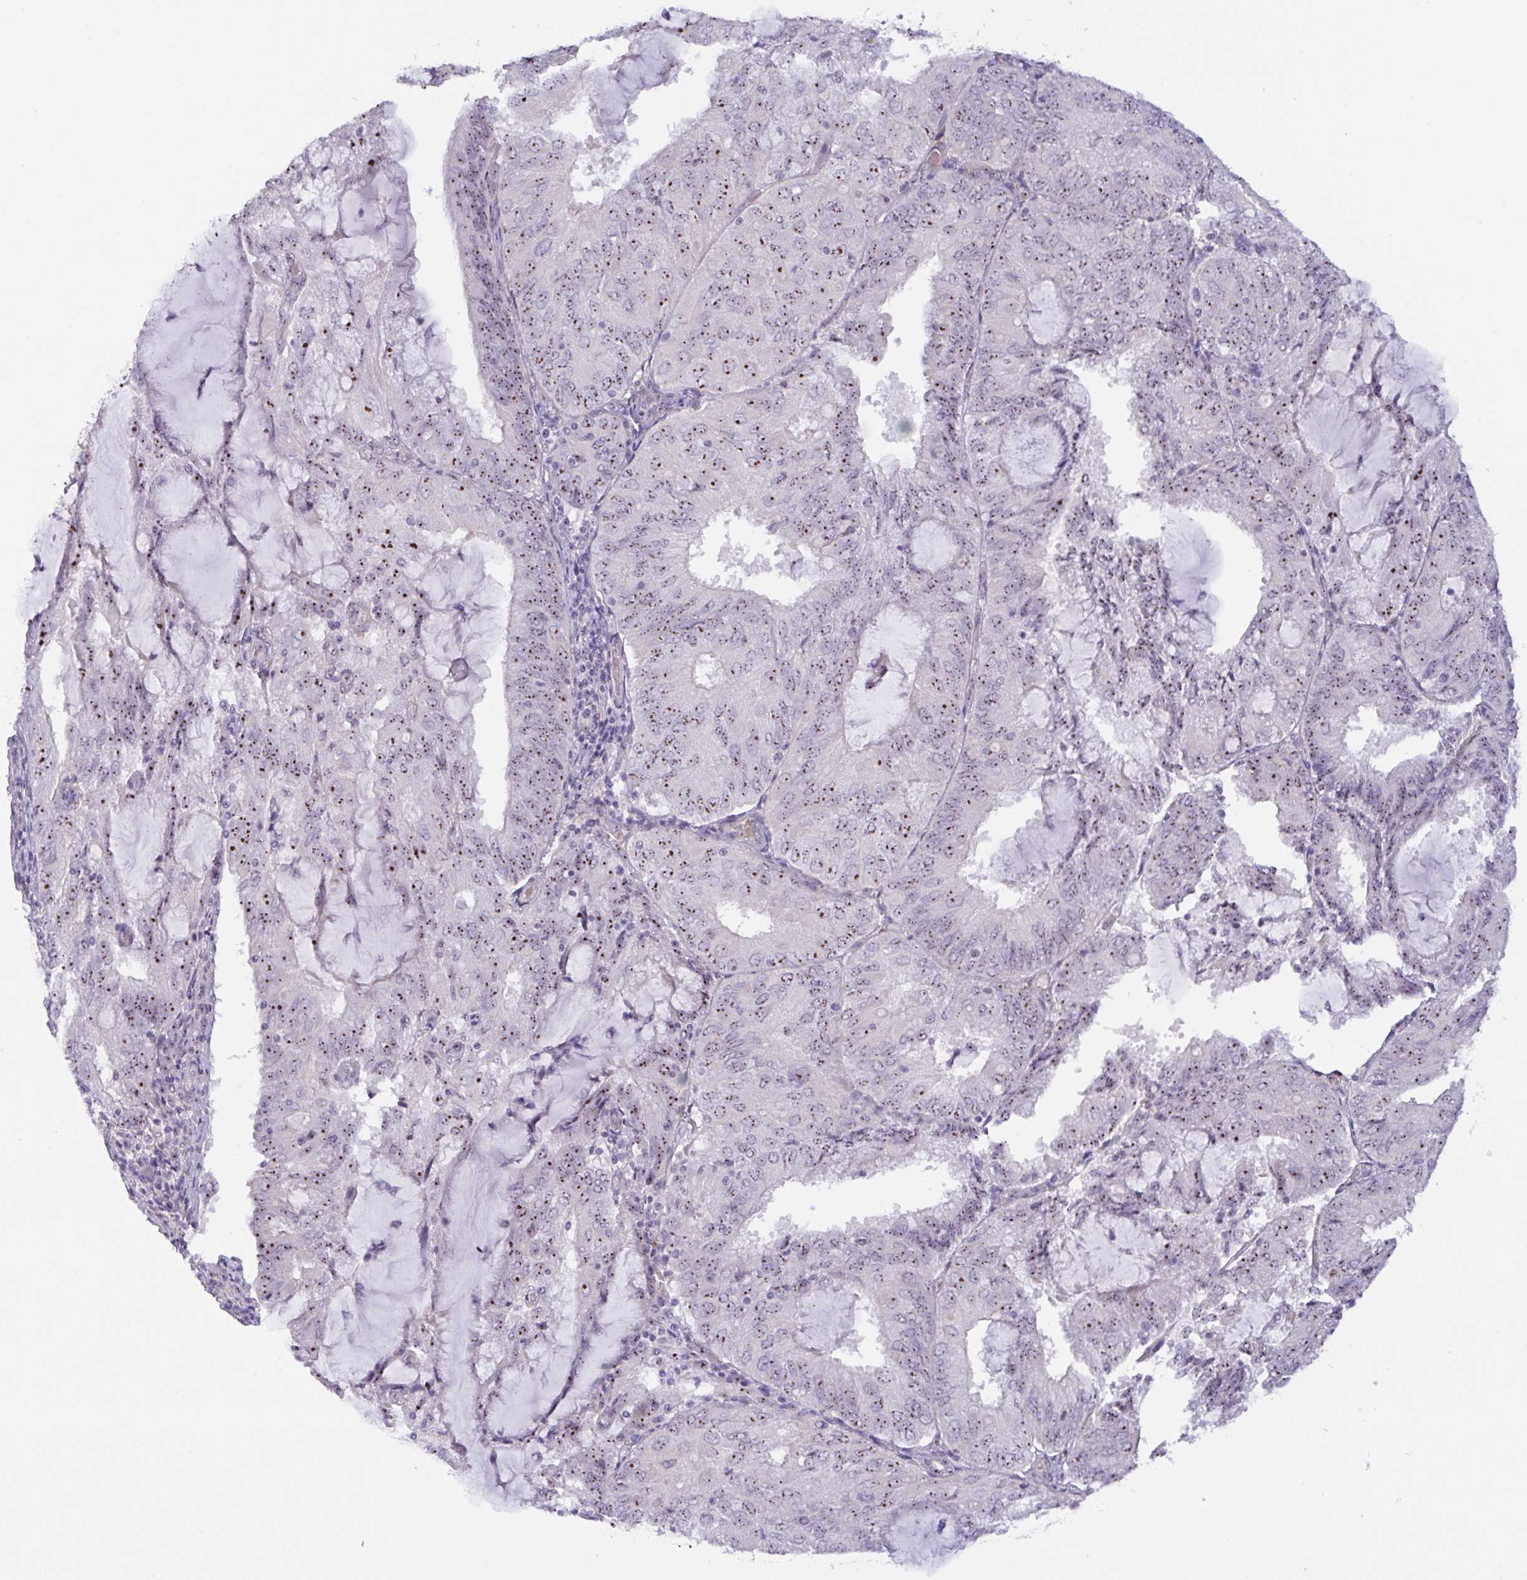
{"staining": {"intensity": "strong", "quantity": ">75%", "location": "nuclear"}, "tissue": "endometrial cancer", "cell_type": "Tumor cells", "image_type": "cancer", "snomed": [{"axis": "morphology", "description": "Adenocarcinoma, NOS"}, {"axis": "topography", "description": "Endometrium"}], "caption": "Endometrial adenocarcinoma was stained to show a protein in brown. There is high levels of strong nuclear expression in about >75% of tumor cells.", "gene": "MXRA8", "patient": {"sex": "female", "age": 81}}